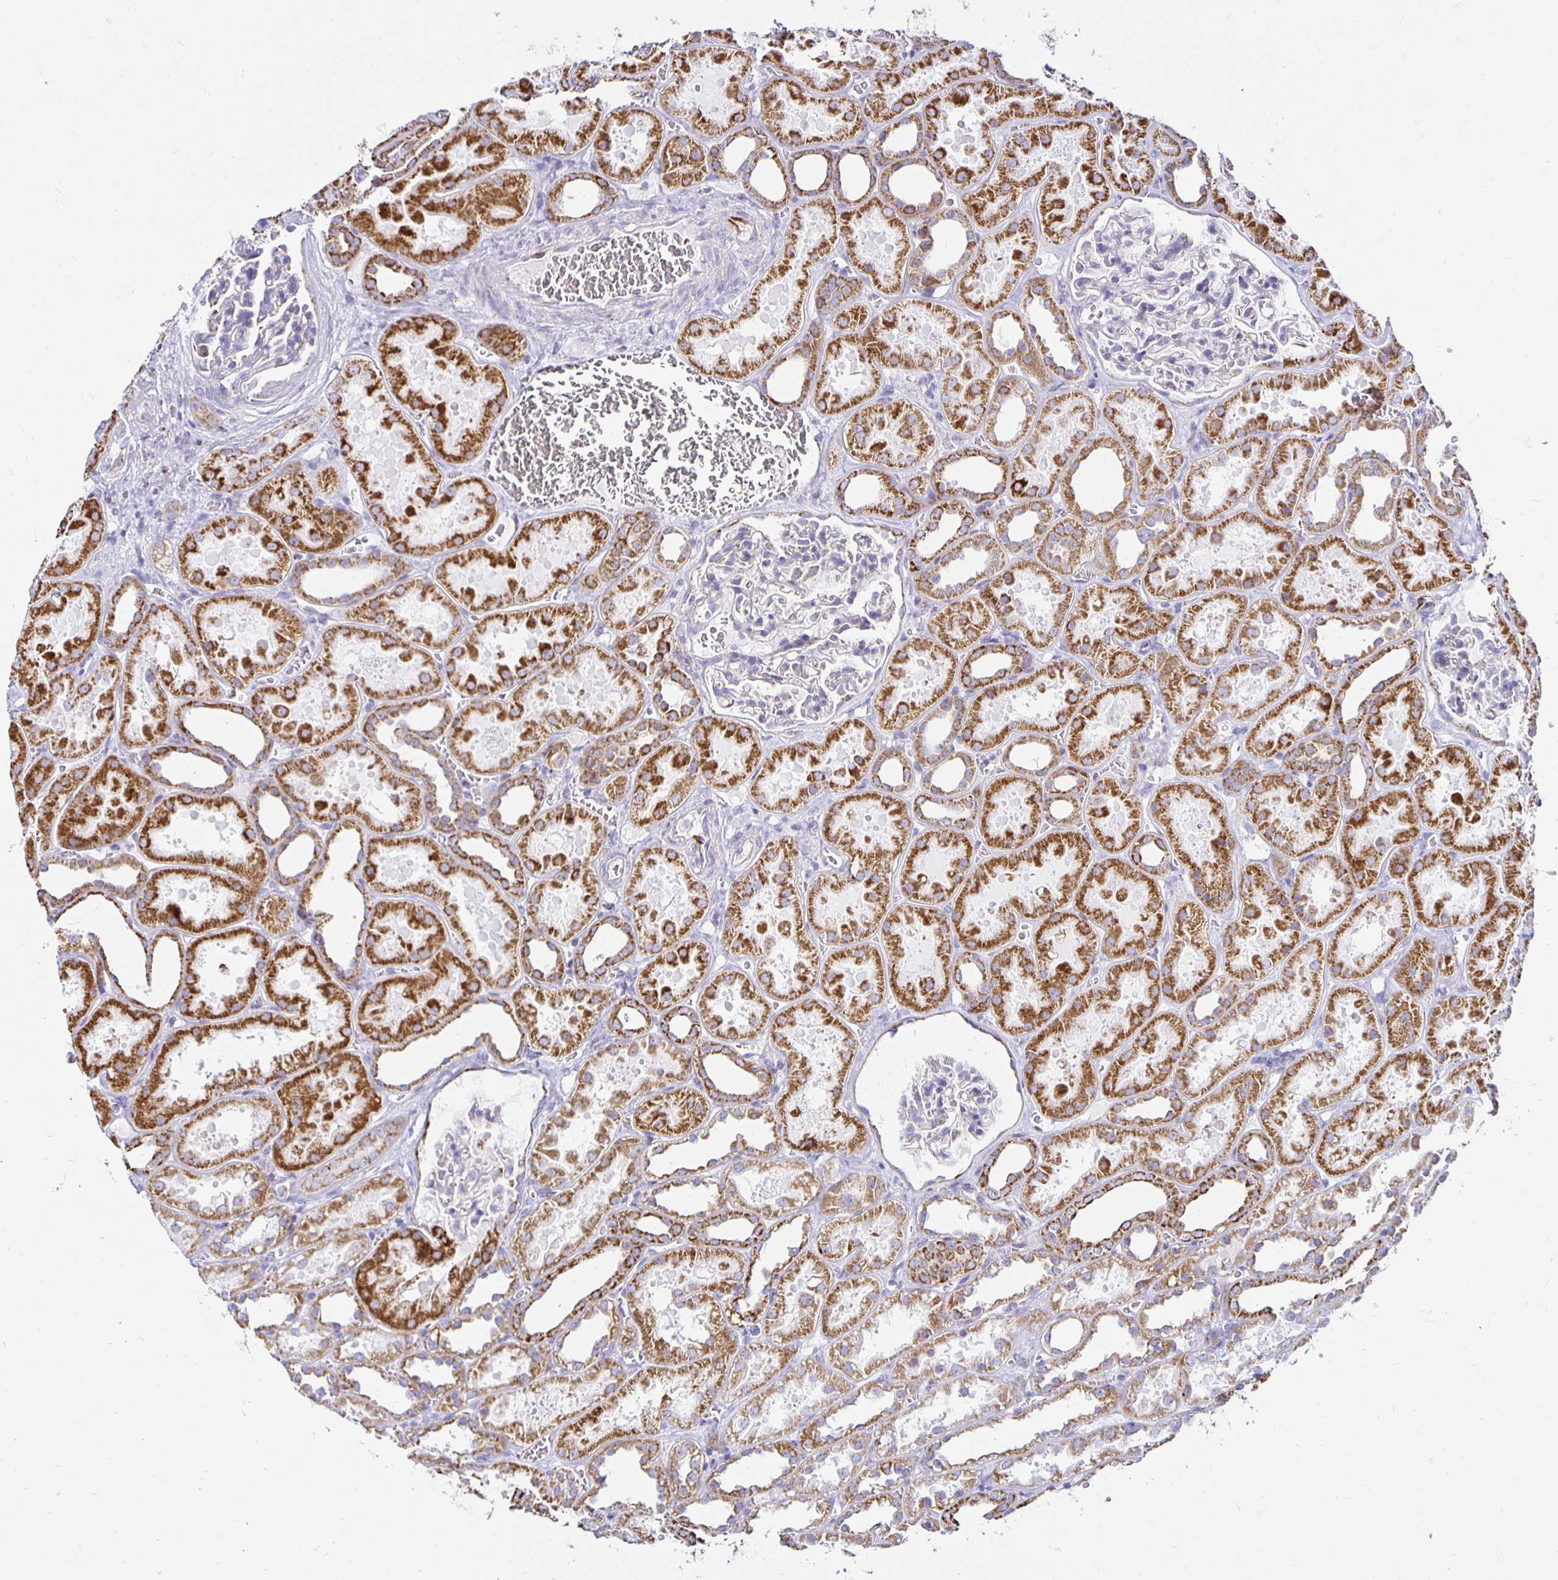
{"staining": {"intensity": "weak", "quantity": "<25%", "location": "cytoplasmic/membranous"}, "tissue": "kidney", "cell_type": "Cells in glomeruli", "image_type": "normal", "snomed": [{"axis": "morphology", "description": "Normal tissue, NOS"}, {"axis": "topography", "description": "Kidney"}], "caption": "IHC photomicrograph of normal kidney stained for a protein (brown), which displays no expression in cells in glomeruli.", "gene": "PLAAT2", "patient": {"sex": "female", "age": 41}}